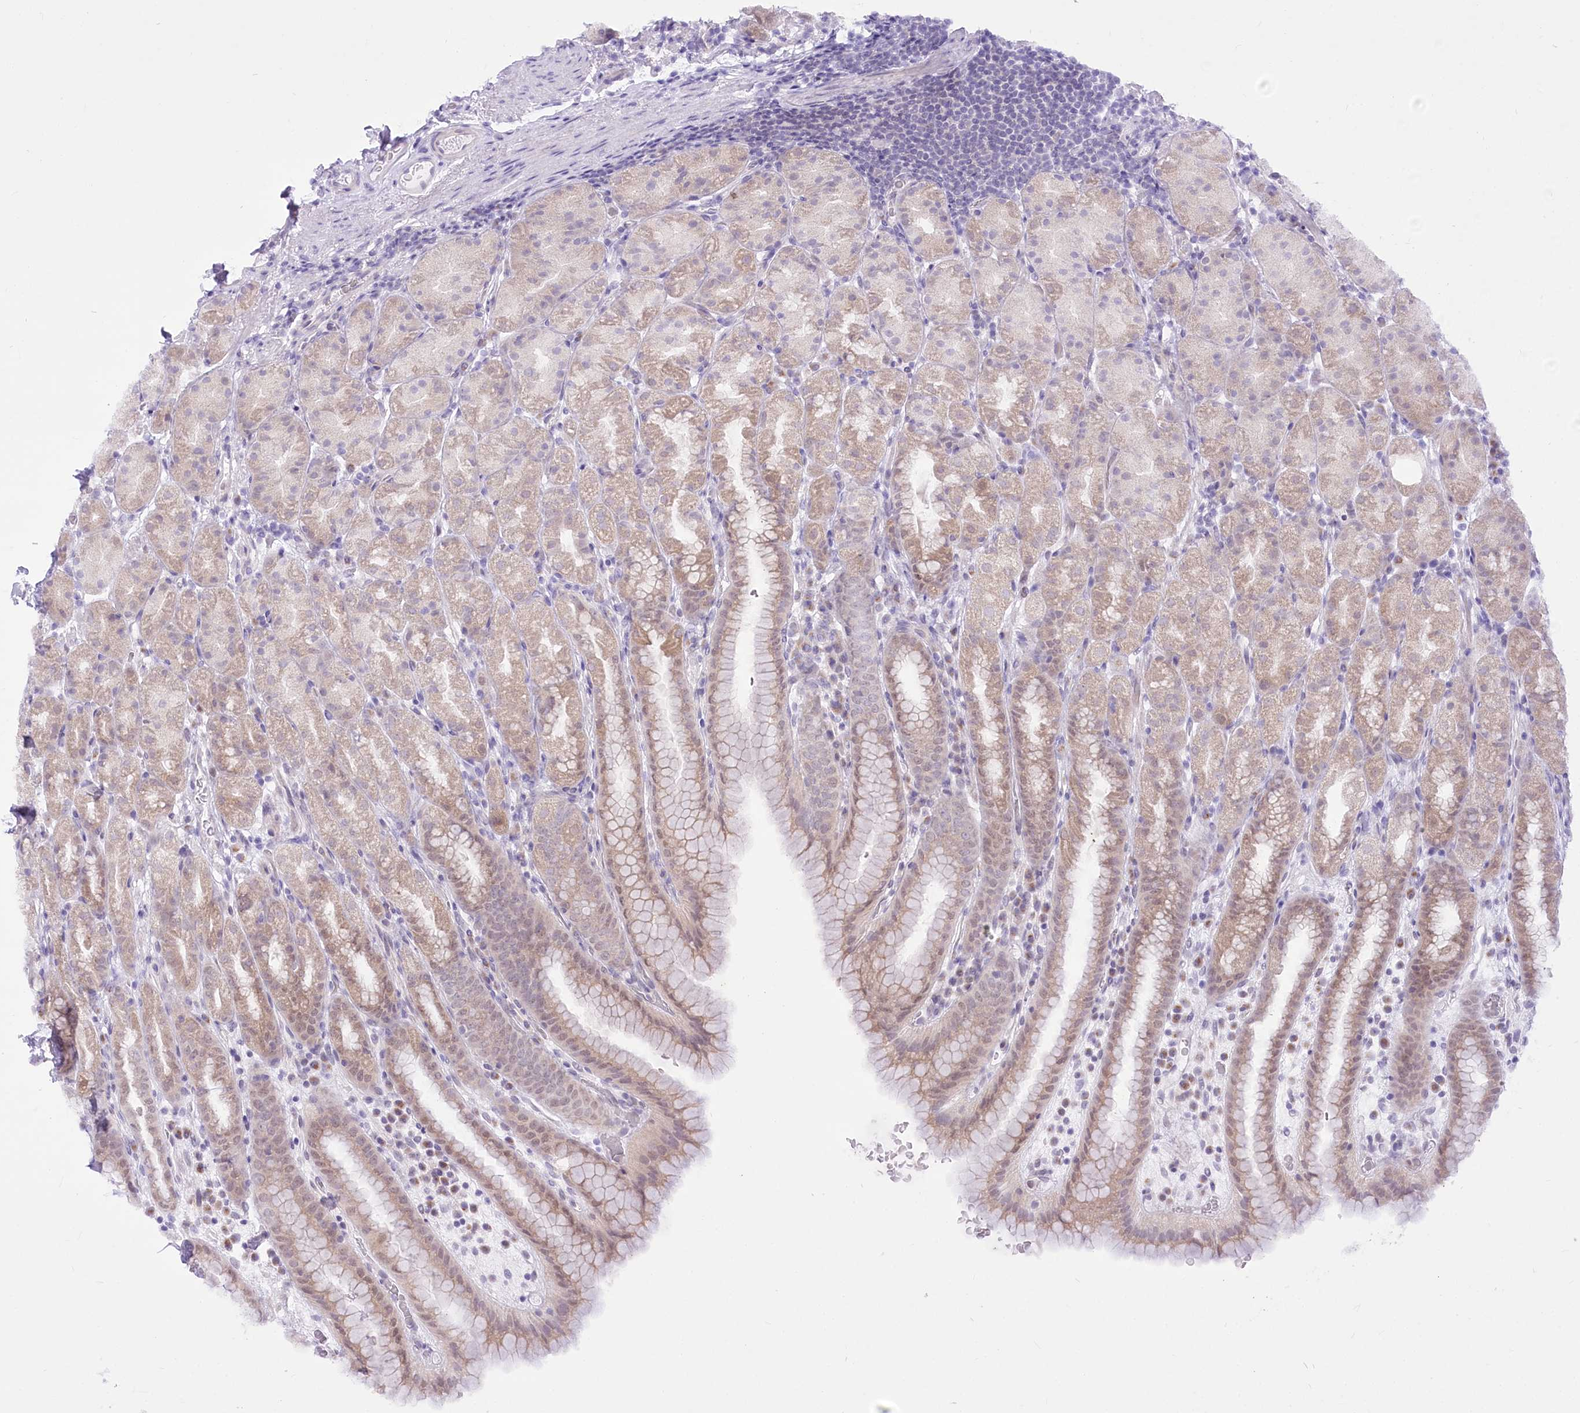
{"staining": {"intensity": "weak", "quantity": ">75%", "location": "cytoplasmic/membranous"}, "tissue": "stomach", "cell_type": "Glandular cells", "image_type": "normal", "snomed": [{"axis": "morphology", "description": "Normal tissue, NOS"}, {"axis": "topography", "description": "Stomach, upper"}], "caption": "A brown stain labels weak cytoplasmic/membranous staining of a protein in glandular cells of normal human stomach.", "gene": "BEND7", "patient": {"sex": "male", "age": 68}}